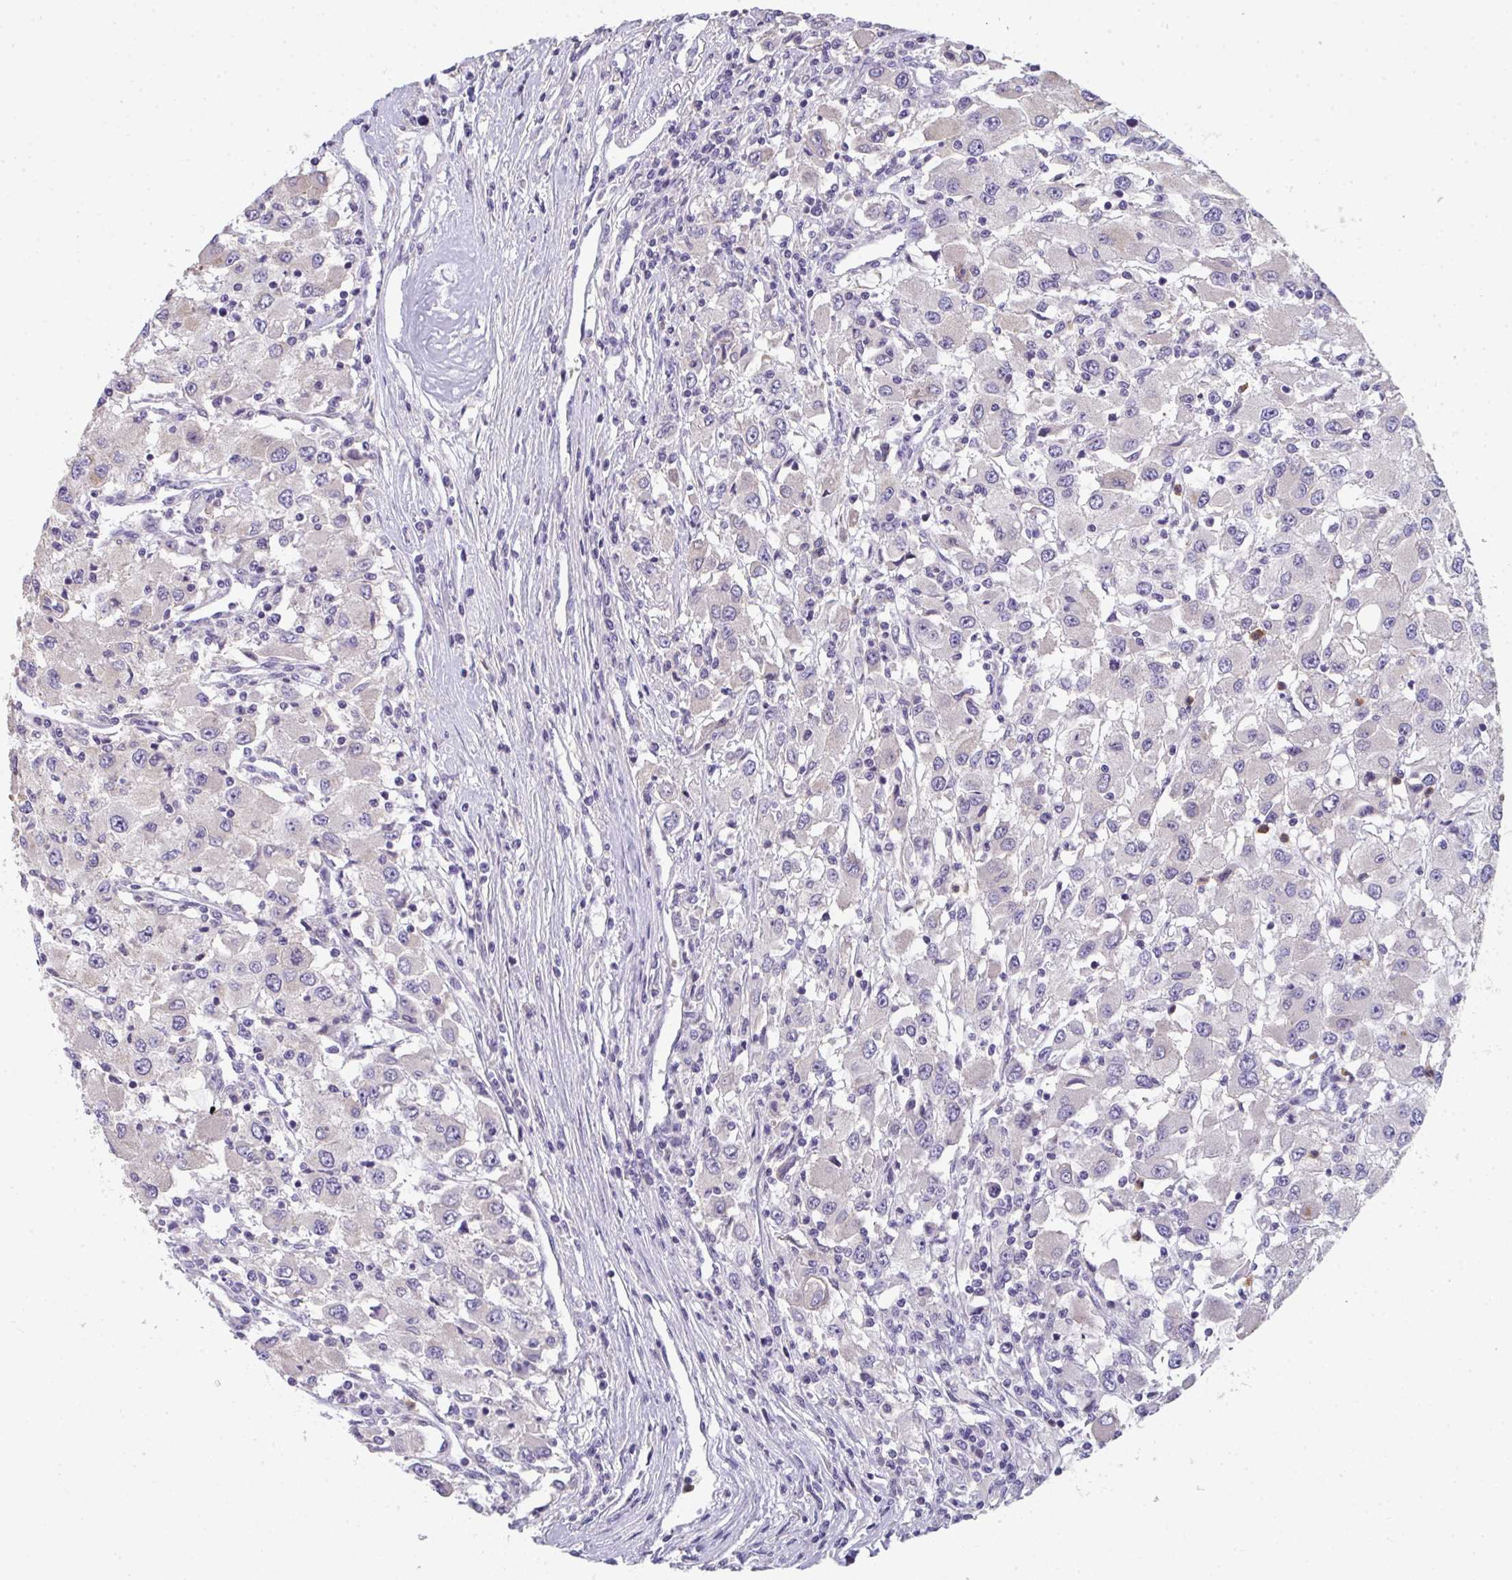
{"staining": {"intensity": "negative", "quantity": "none", "location": "none"}, "tissue": "renal cancer", "cell_type": "Tumor cells", "image_type": "cancer", "snomed": [{"axis": "morphology", "description": "Adenocarcinoma, NOS"}, {"axis": "topography", "description": "Kidney"}], "caption": "IHC of renal cancer demonstrates no staining in tumor cells.", "gene": "RIOK1", "patient": {"sex": "female", "age": 67}}